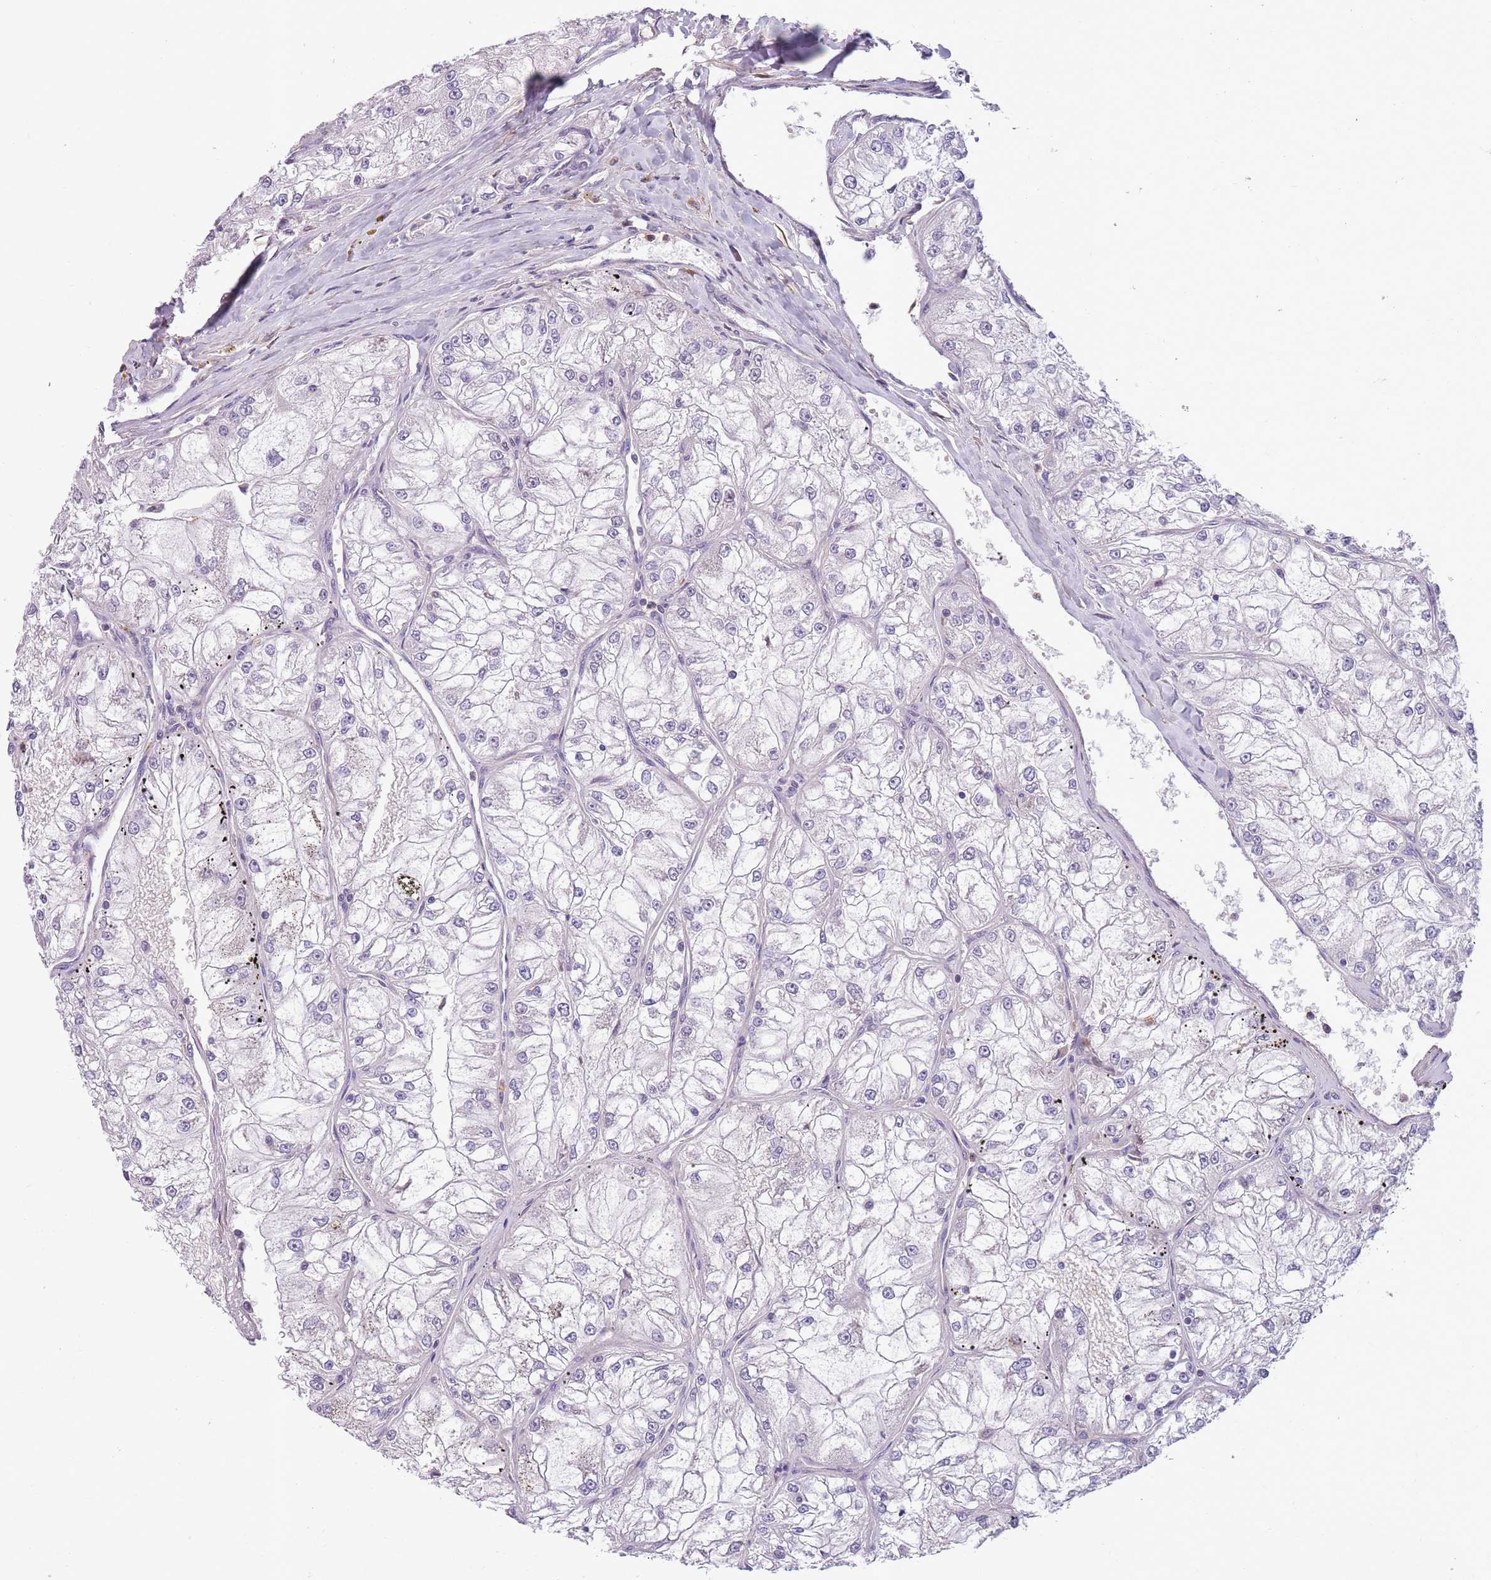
{"staining": {"intensity": "negative", "quantity": "none", "location": "none"}, "tissue": "renal cancer", "cell_type": "Tumor cells", "image_type": "cancer", "snomed": [{"axis": "morphology", "description": "Adenocarcinoma, NOS"}, {"axis": "topography", "description": "Kidney"}], "caption": "Renal cancer (adenocarcinoma) was stained to show a protein in brown. There is no significant expression in tumor cells.", "gene": "JAML", "patient": {"sex": "female", "age": 72}}